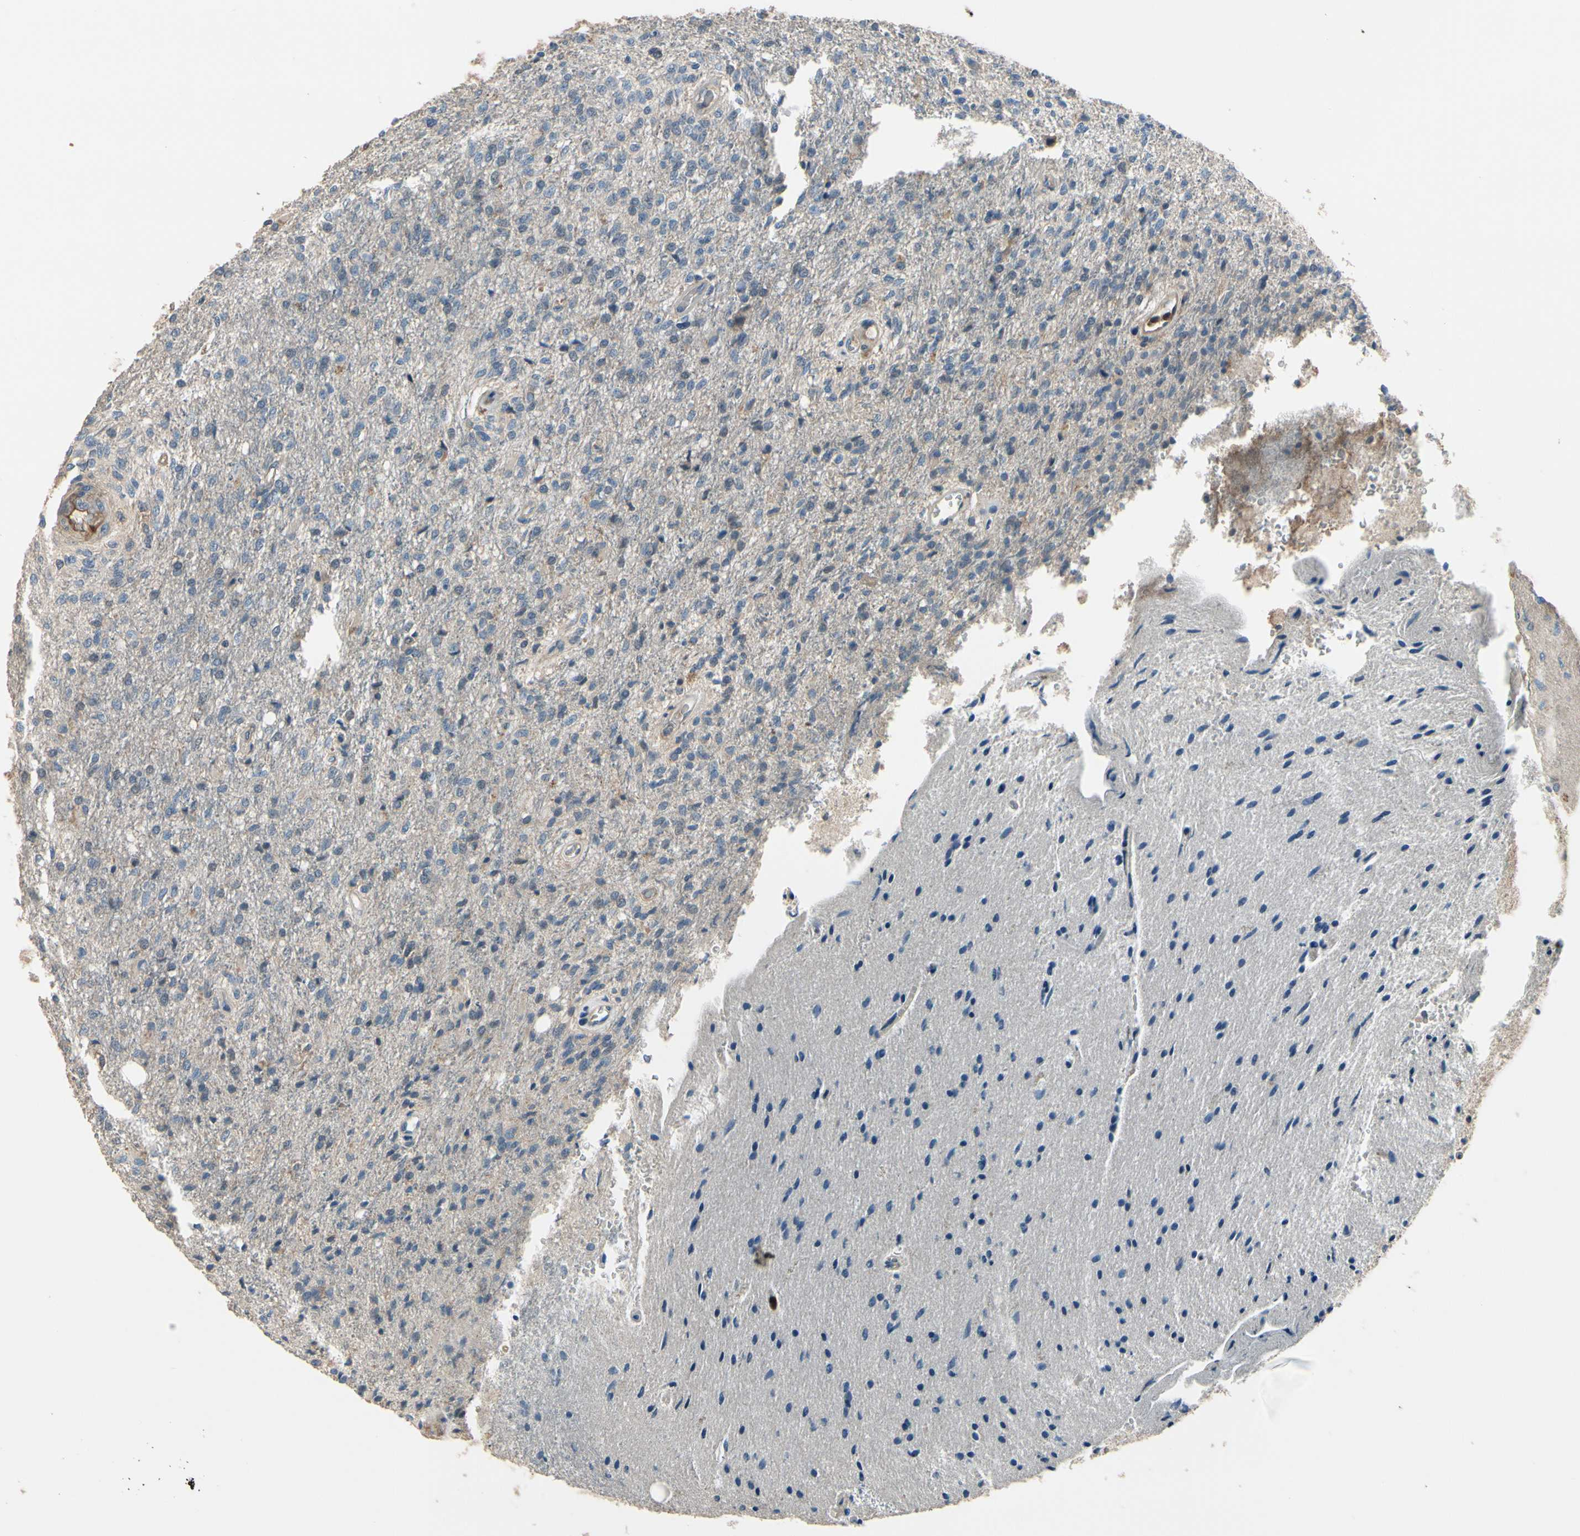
{"staining": {"intensity": "negative", "quantity": "none", "location": "none"}, "tissue": "glioma", "cell_type": "Tumor cells", "image_type": "cancer", "snomed": [{"axis": "morphology", "description": "Normal tissue, NOS"}, {"axis": "morphology", "description": "Glioma, malignant, High grade"}, {"axis": "topography", "description": "Cerebral cortex"}], "caption": "High magnification brightfield microscopy of glioma stained with DAB (brown) and counterstained with hematoxylin (blue): tumor cells show no significant positivity.", "gene": "SIGLEC5", "patient": {"sex": "male", "age": 77}}